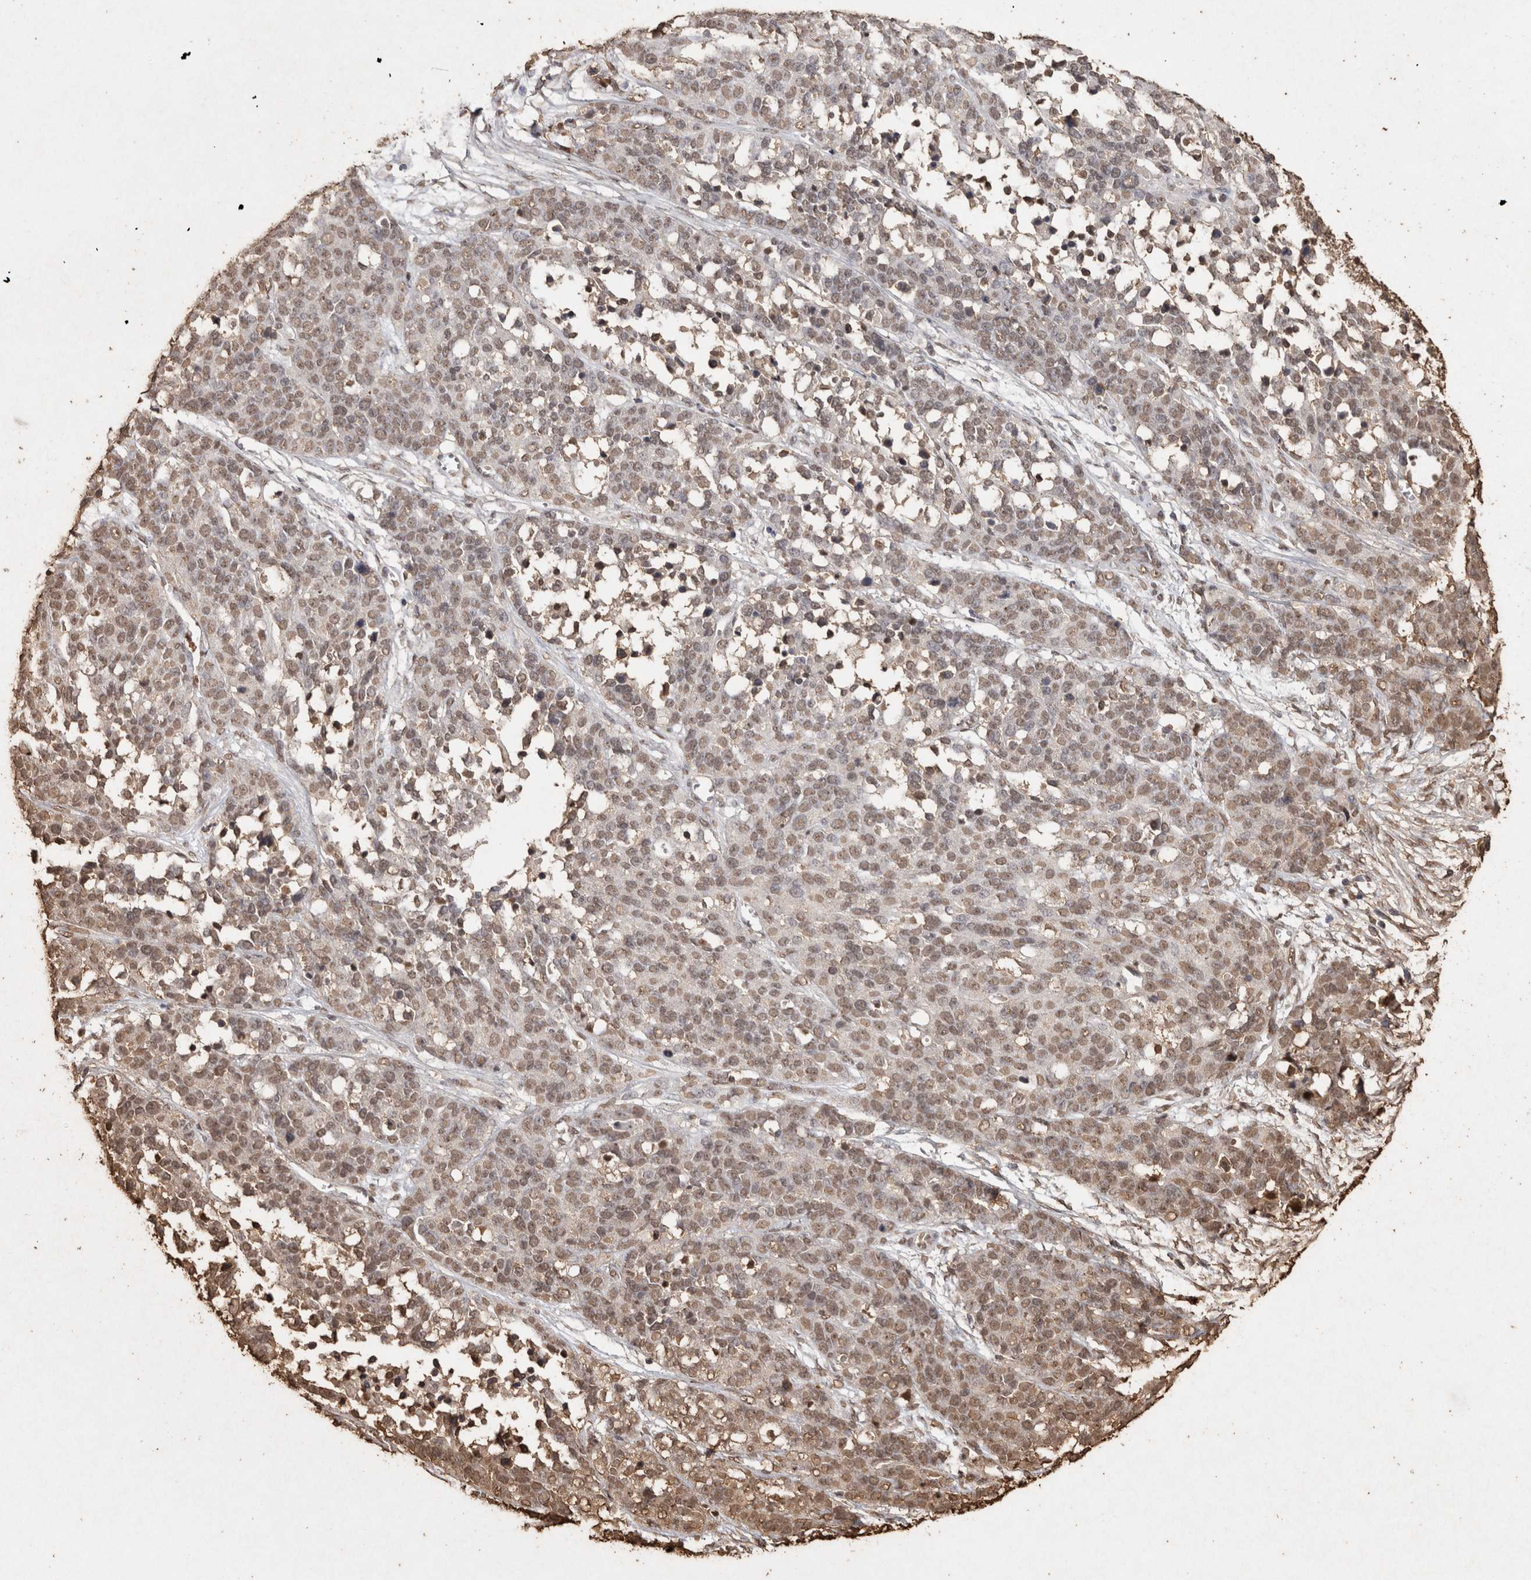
{"staining": {"intensity": "weak", "quantity": ">75%", "location": "nuclear"}, "tissue": "ovarian cancer", "cell_type": "Tumor cells", "image_type": "cancer", "snomed": [{"axis": "morphology", "description": "Cystadenocarcinoma, serous, NOS"}, {"axis": "topography", "description": "Ovary"}], "caption": "DAB immunohistochemical staining of human ovarian cancer shows weak nuclear protein expression in approximately >75% of tumor cells. (DAB (3,3'-diaminobenzidine) IHC, brown staining for protein, blue staining for nuclei).", "gene": "FSTL3", "patient": {"sex": "female", "age": 44}}